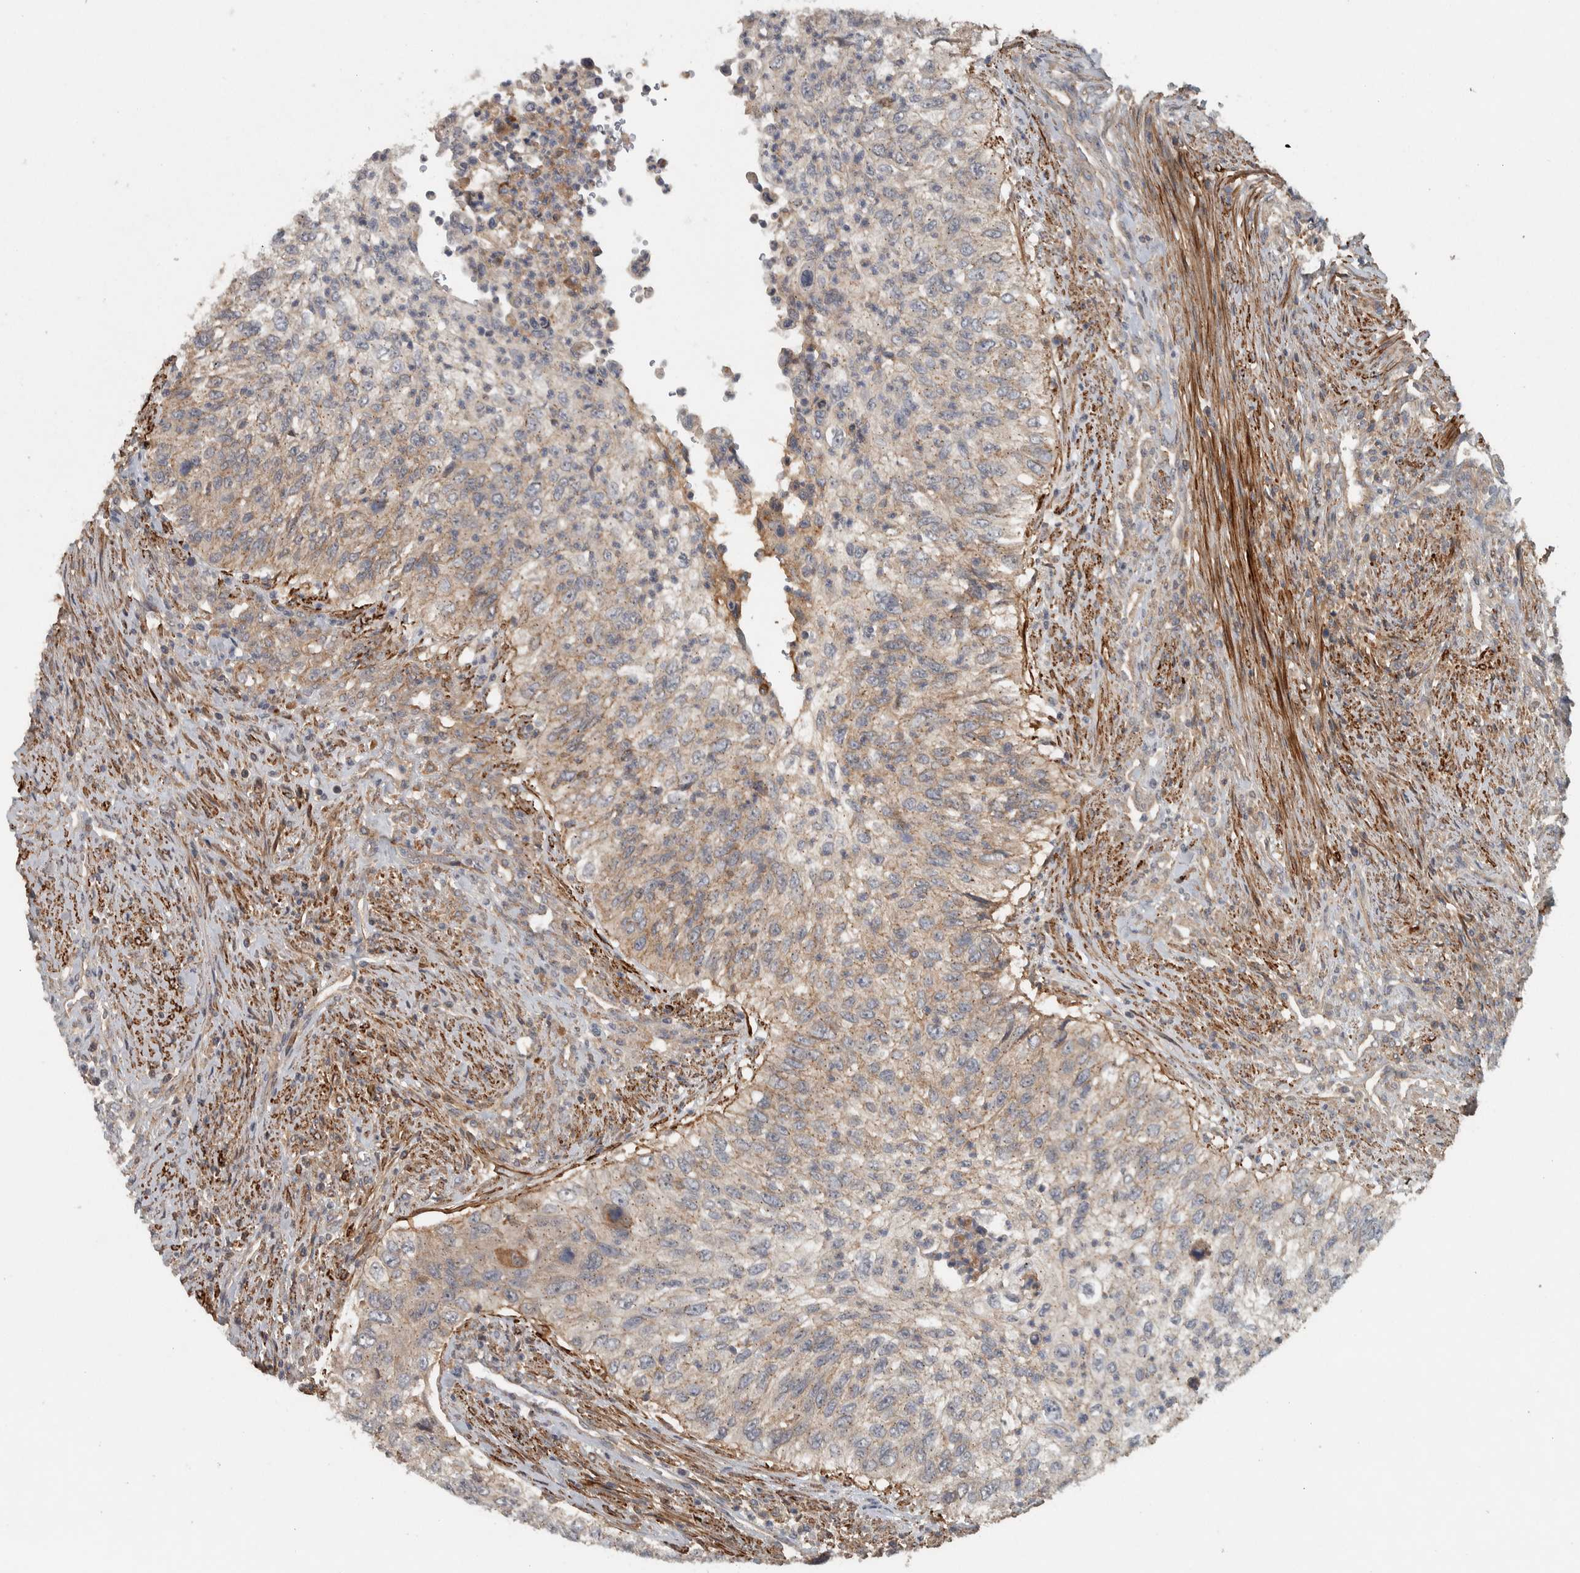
{"staining": {"intensity": "weak", "quantity": "25%-75%", "location": "cytoplasmic/membranous"}, "tissue": "urothelial cancer", "cell_type": "Tumor cells", "image_type": "cancer", "snomed": [{"axis": "morphology", "description": "Urothelial carcinoma, High grade"}, {"axis": "topography", "description": "Urinary bladder"}], "caption": "This histopathology image displays urothelial cancer stained with IHC to label a protein in brown. The cytoplasmic/membranous of tumor cells show weak positivity for the protein. Nuclei are counter-stained blue.", "gene": "LBHD1", "patient": {"sex": "female", "age": 60}}